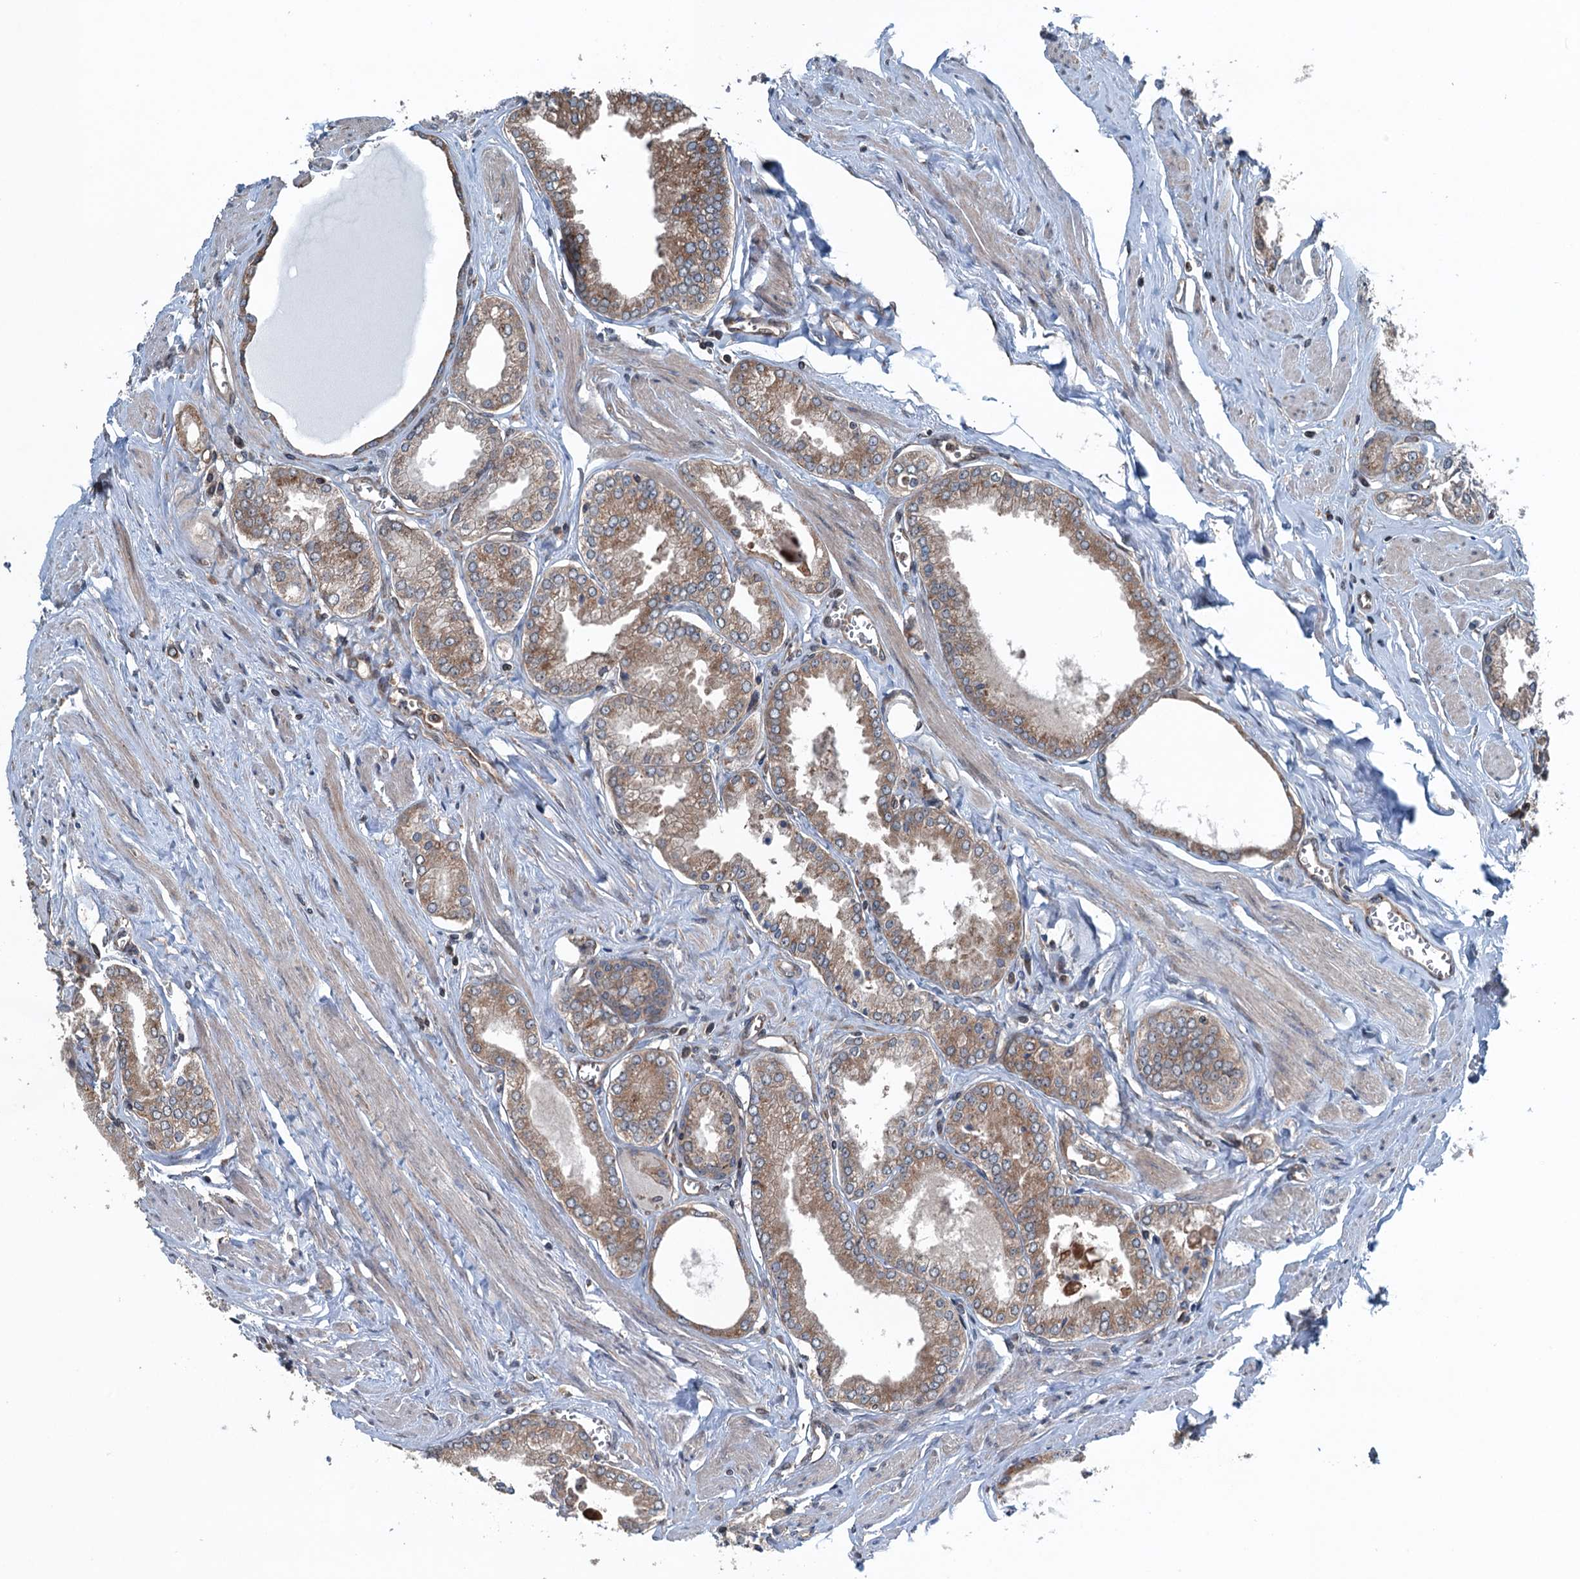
{"staining": {"intensity": "moderate", "quantity": ">75%", "location": "cytoplasmic/membranous"}, "tissue": "prostate cancer", "cell_type": "Tumor cells", "image_type": "cancer", "snomed": [{"axis": "morphology", "description": "Adenocarcinoma, Low grade"}, {"axis": "topography", "description": "Prostate"}], "caption": "Tumor cells demonstrate medium levels of moderate cytoplasmic/membranous staining in approximately >75% of cells in prostate adenocarcinoma (low-grade).", "gene": "TRAPPC8", "patient": {"sex": "male", "age": 60}}